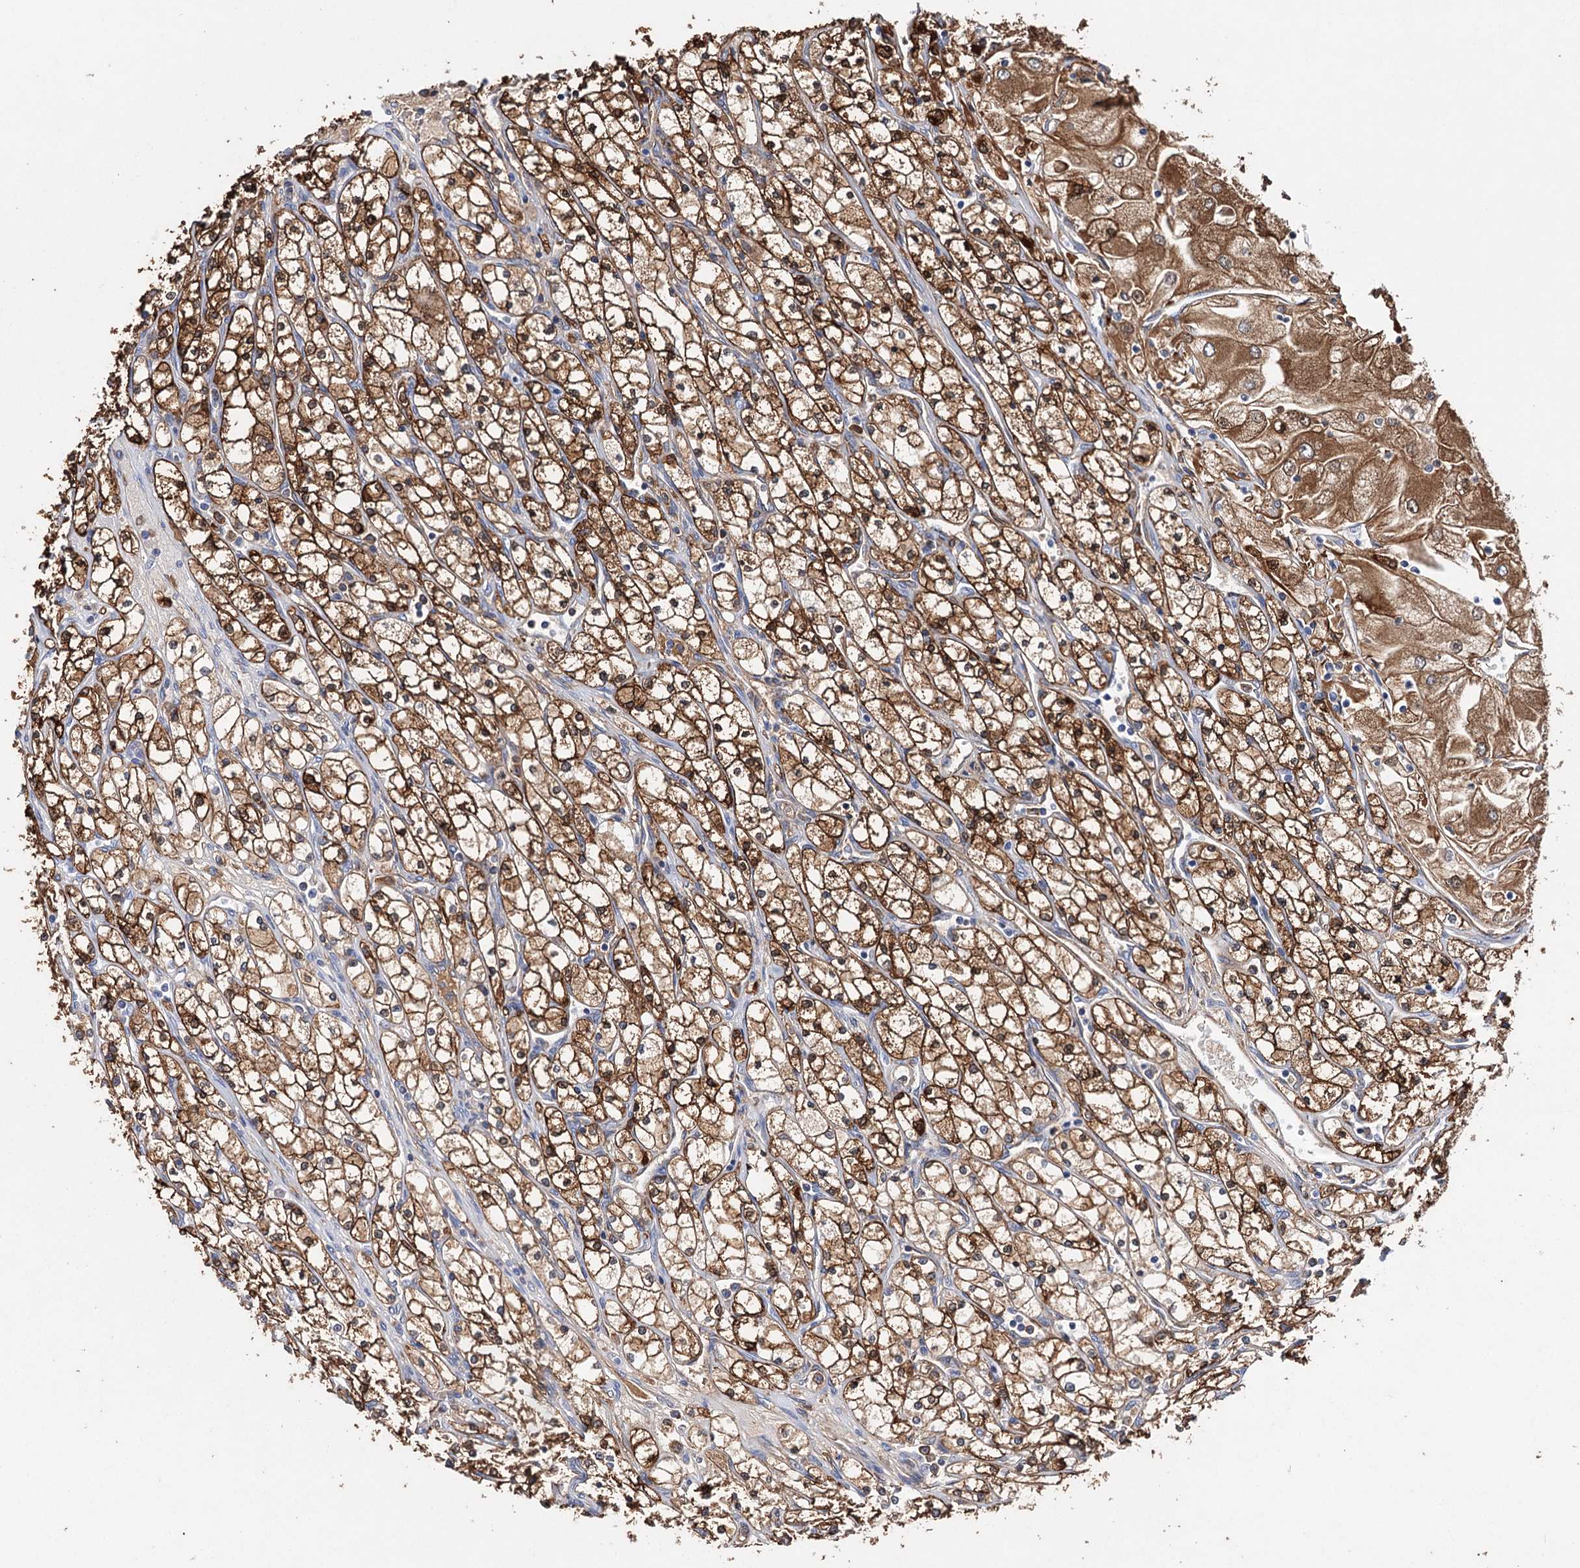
{"staining": {"intensity": "strong", "quantity": ">75%", "location": "cytoplasmic/membranous"}, "tissue": "renal cancer", "cell_type": "Tumor cells", "image_type": "cancer", "snomed": [{"axis": "morphology", "description": "Adenocarcinoma, NOS"}, {"axis": "topography", "description": "Kidney"}], "caption": "Renal cancer (adenocarcinoma) stained for a protein demonstrates strong cytoplasmic/membranous positivity in tumor cells.", "gene": "CFAP46", "patient": {"sex": "male", "age": 80}}